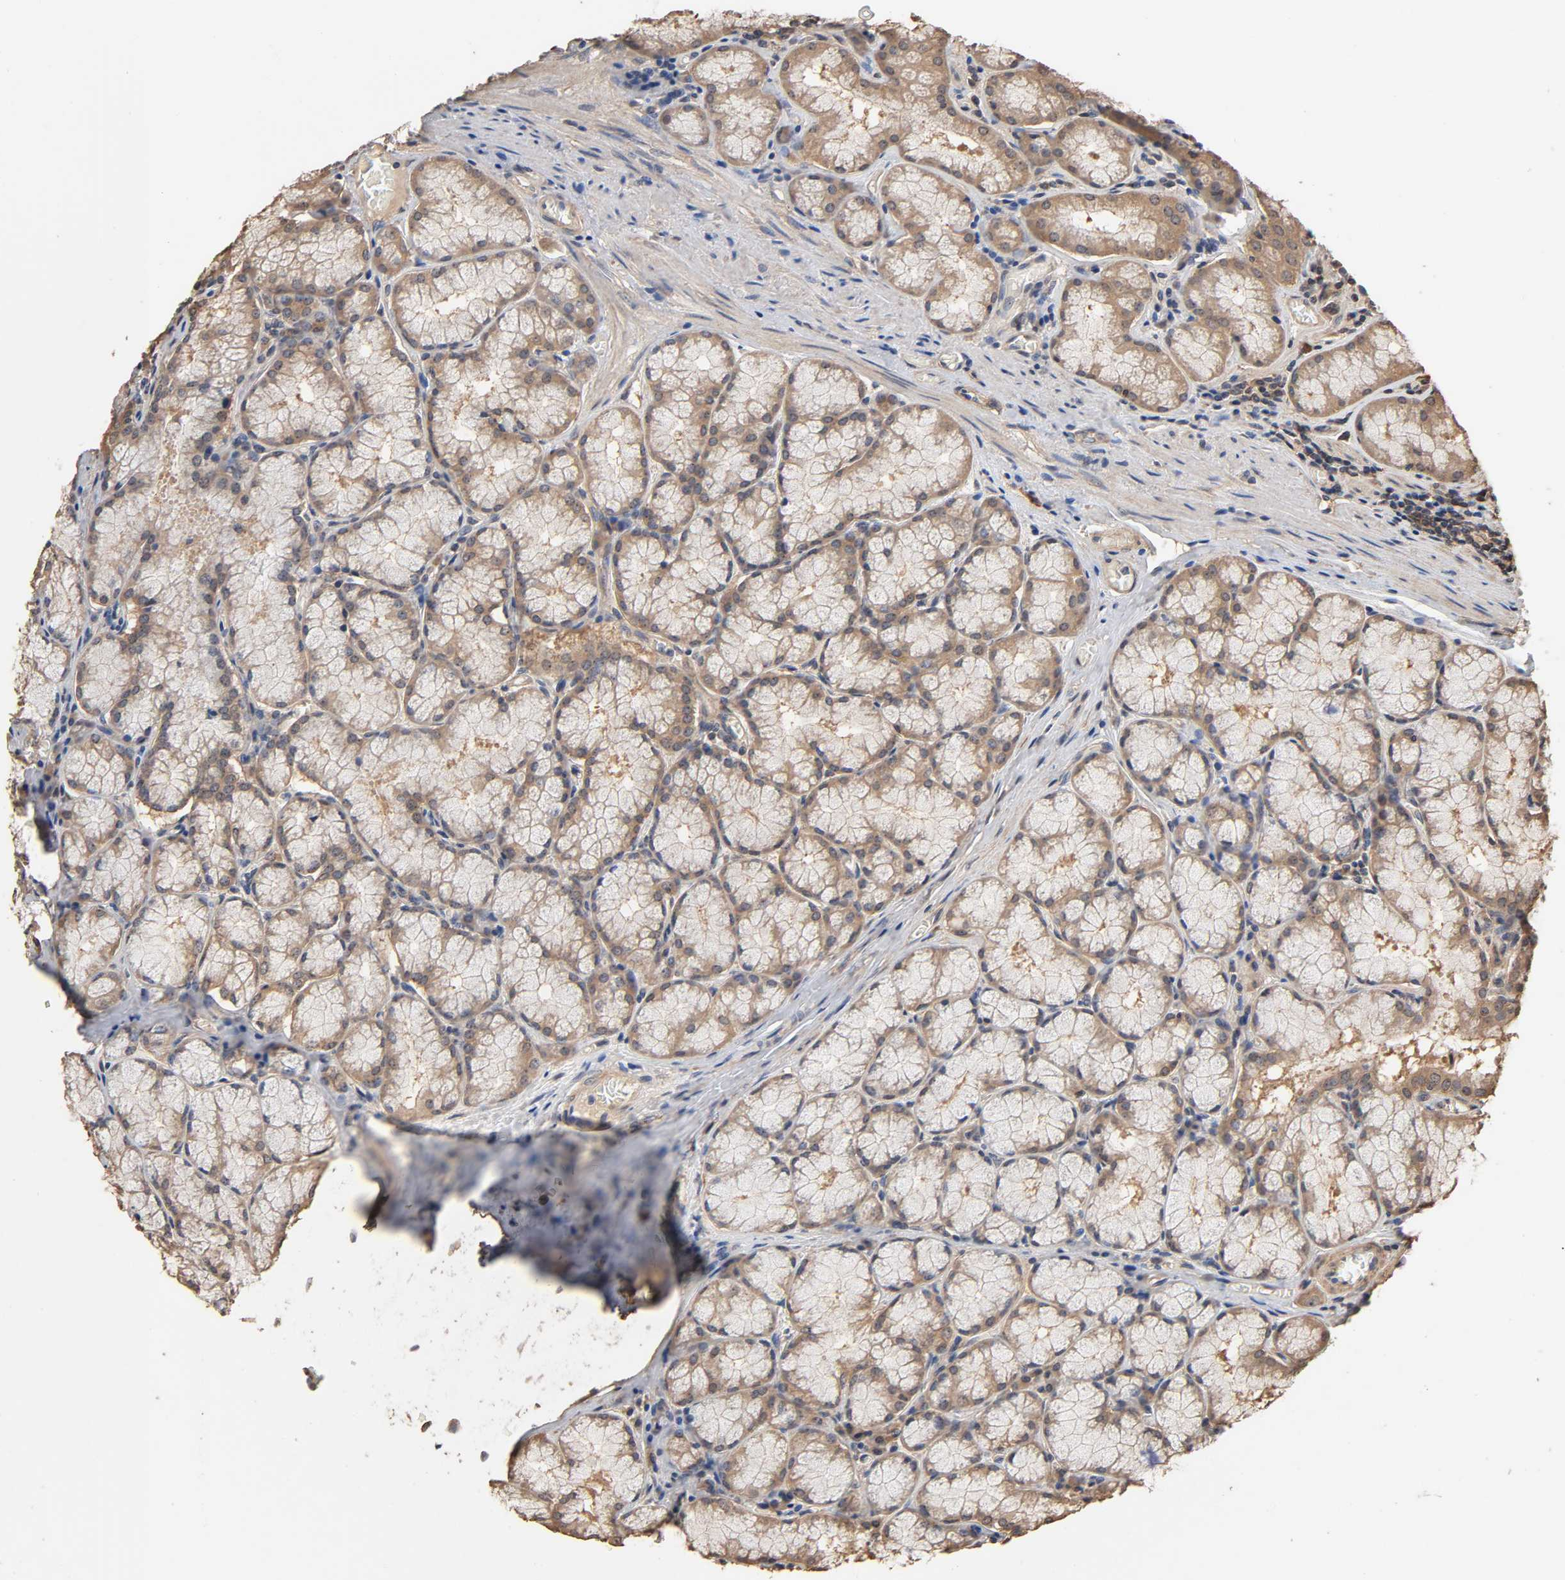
{"staining": {"intensity": "moderate", "quantity": ">75%", "location": "cytoplasmic/membranous"}, "tissue": "stomach", "cell_type": "Glandular cells", "image_type": "normal", "snomed": [{"axis": "morphology", "description": "Normal tissue, NOS"}, {"axis": "topography", "description": "Stomach, lower"}], "caption": "Moderate cytoplasmic/membranous expression for a protein is seen in about >75% of glandular cells of benign stomach using immunohistochemistry (IHC).", "gene": "ARHGEF7", "patient": {"sex": "male", "age": 56}}